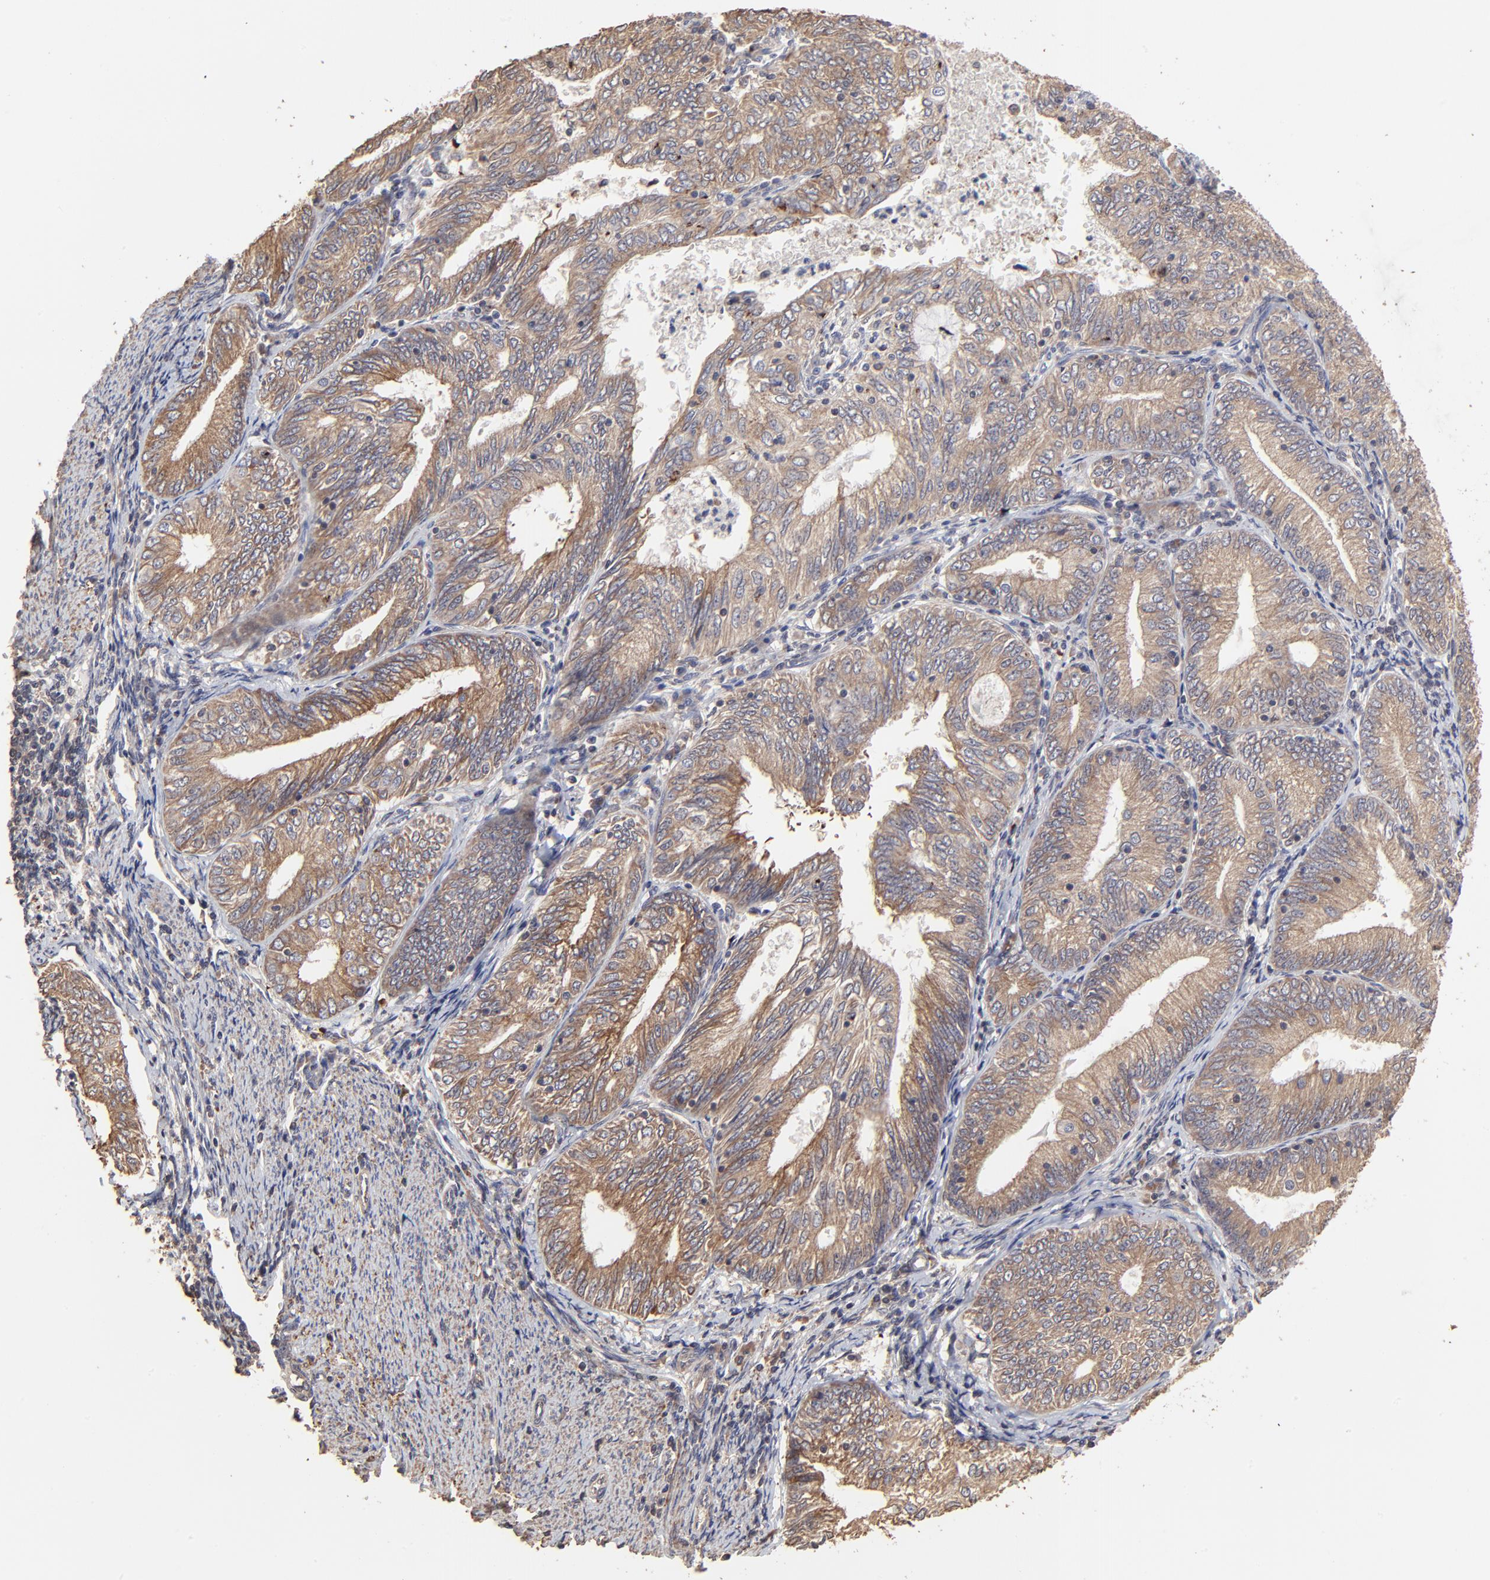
{"staining": {"intensity": "moderate", "quantity": ">75%", "location": "cytoplasmic/membranous"}, "tissue": "endometrial cancer", "cell_type": "Tumor cells", "image_type": "cancer", "snomed": [{"axis": "morphology", "description": "Adenocarcinoma, NOS"}, {"axis": "topography", "description": "Endometrium"}], "caption": "Immunohistochemistry (DAB (3,3'-diaminobenzidine)) staining of human endometrial adenocarcinoma exhibits moderate cytoplasmic/membranous protein staining in approximately >75% of tumor cells.", "gene": "ELP2", "patient": {"sex": "female", "age": 69}}